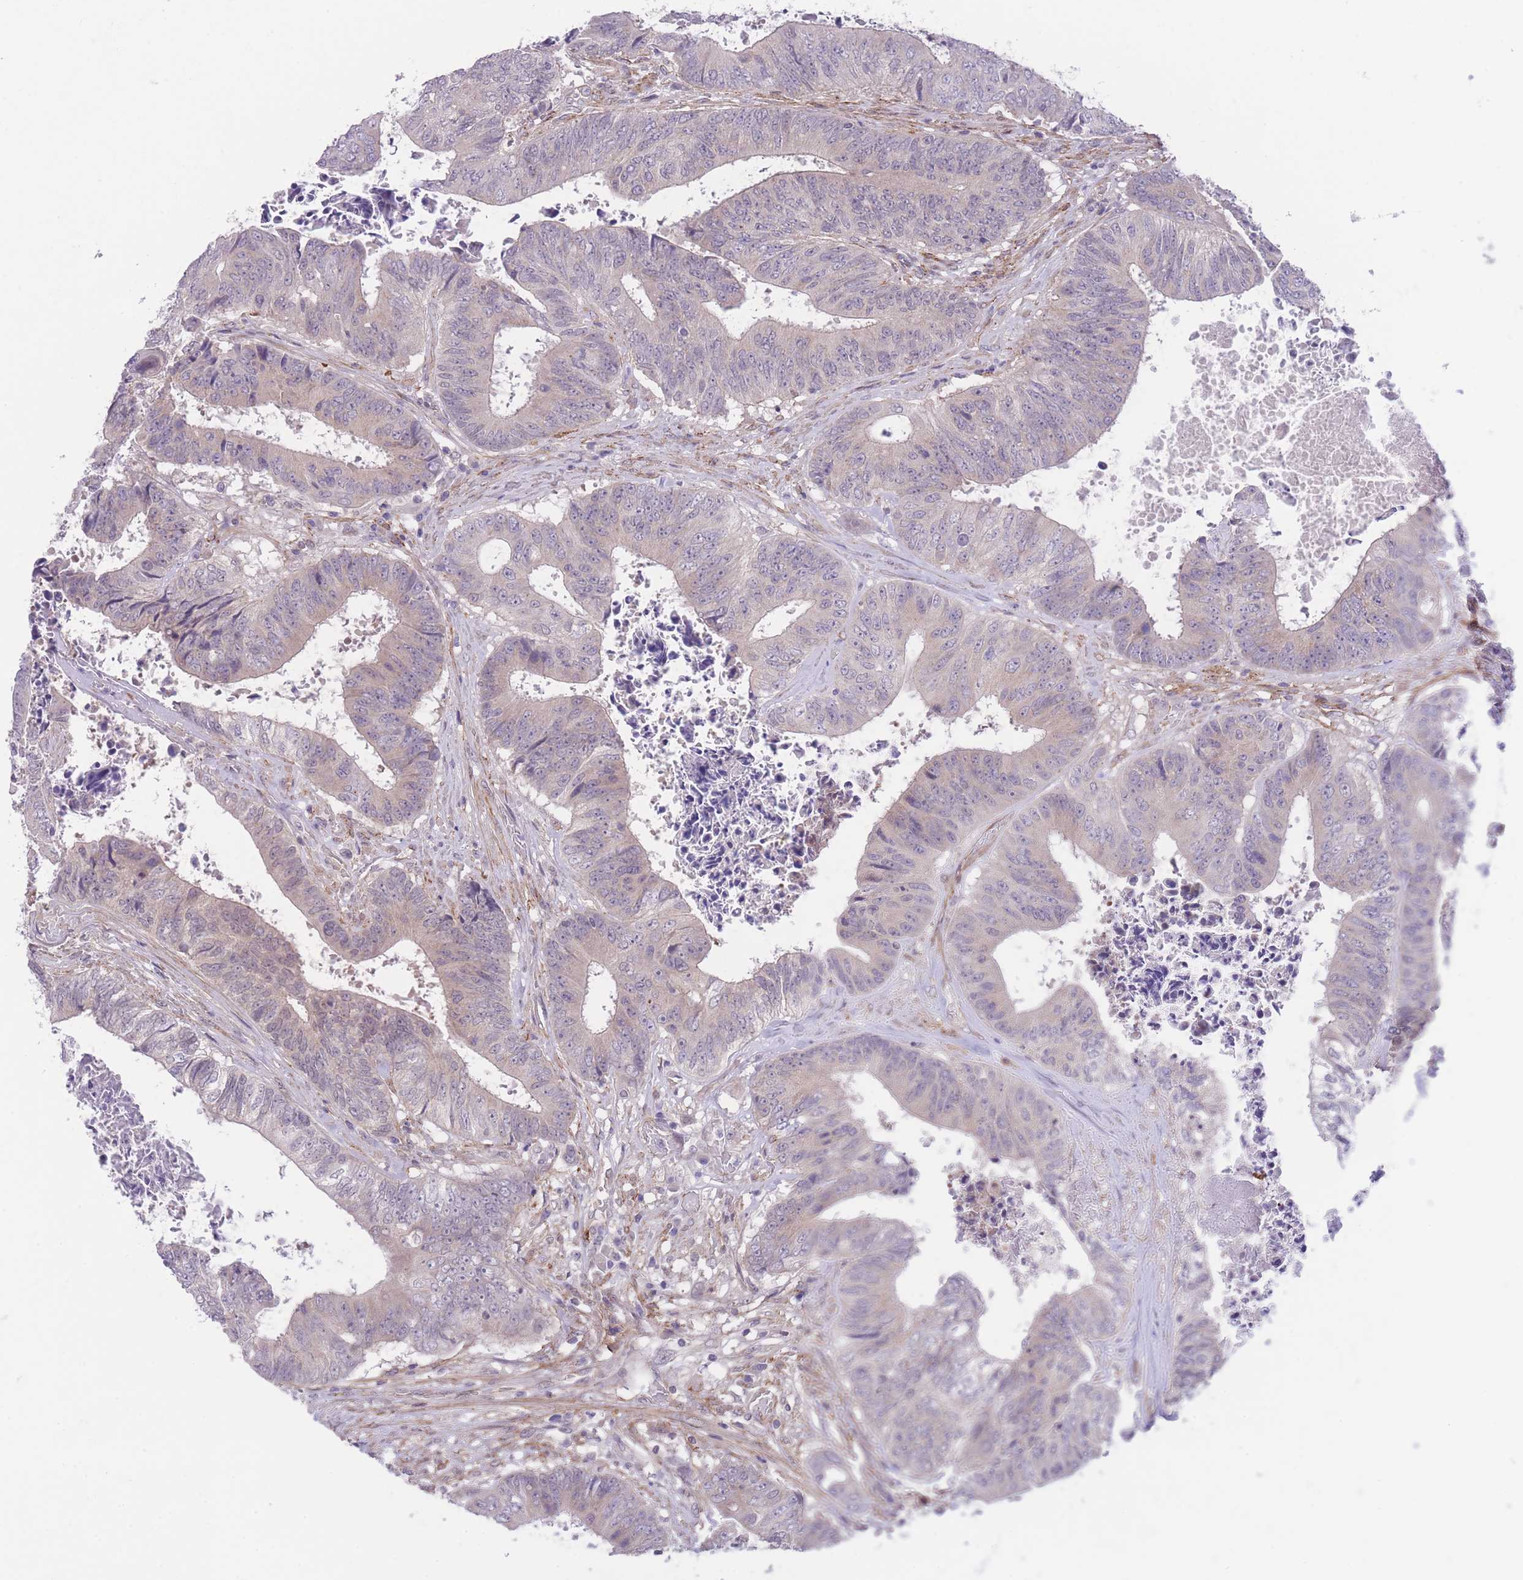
{"staining": {"intensity": "weak", "quantity": "<25%", "location": "cytoplasmic/membranous"}, "tissue": "colorectal cancer", "cell_type": "Tumor cells", "image_type": "cancer", "snomed": [{"axis": "morphology", "description": "Adenocarcinoma, NOS"}, {"axis": "topography", "description": "Rectum"}], "caption": "An image of human colorectal adenocarcinoma is negative for staining in tumor cells.", "gene": "QTRT1", "patient": {"sex": "male", "age": 72}}